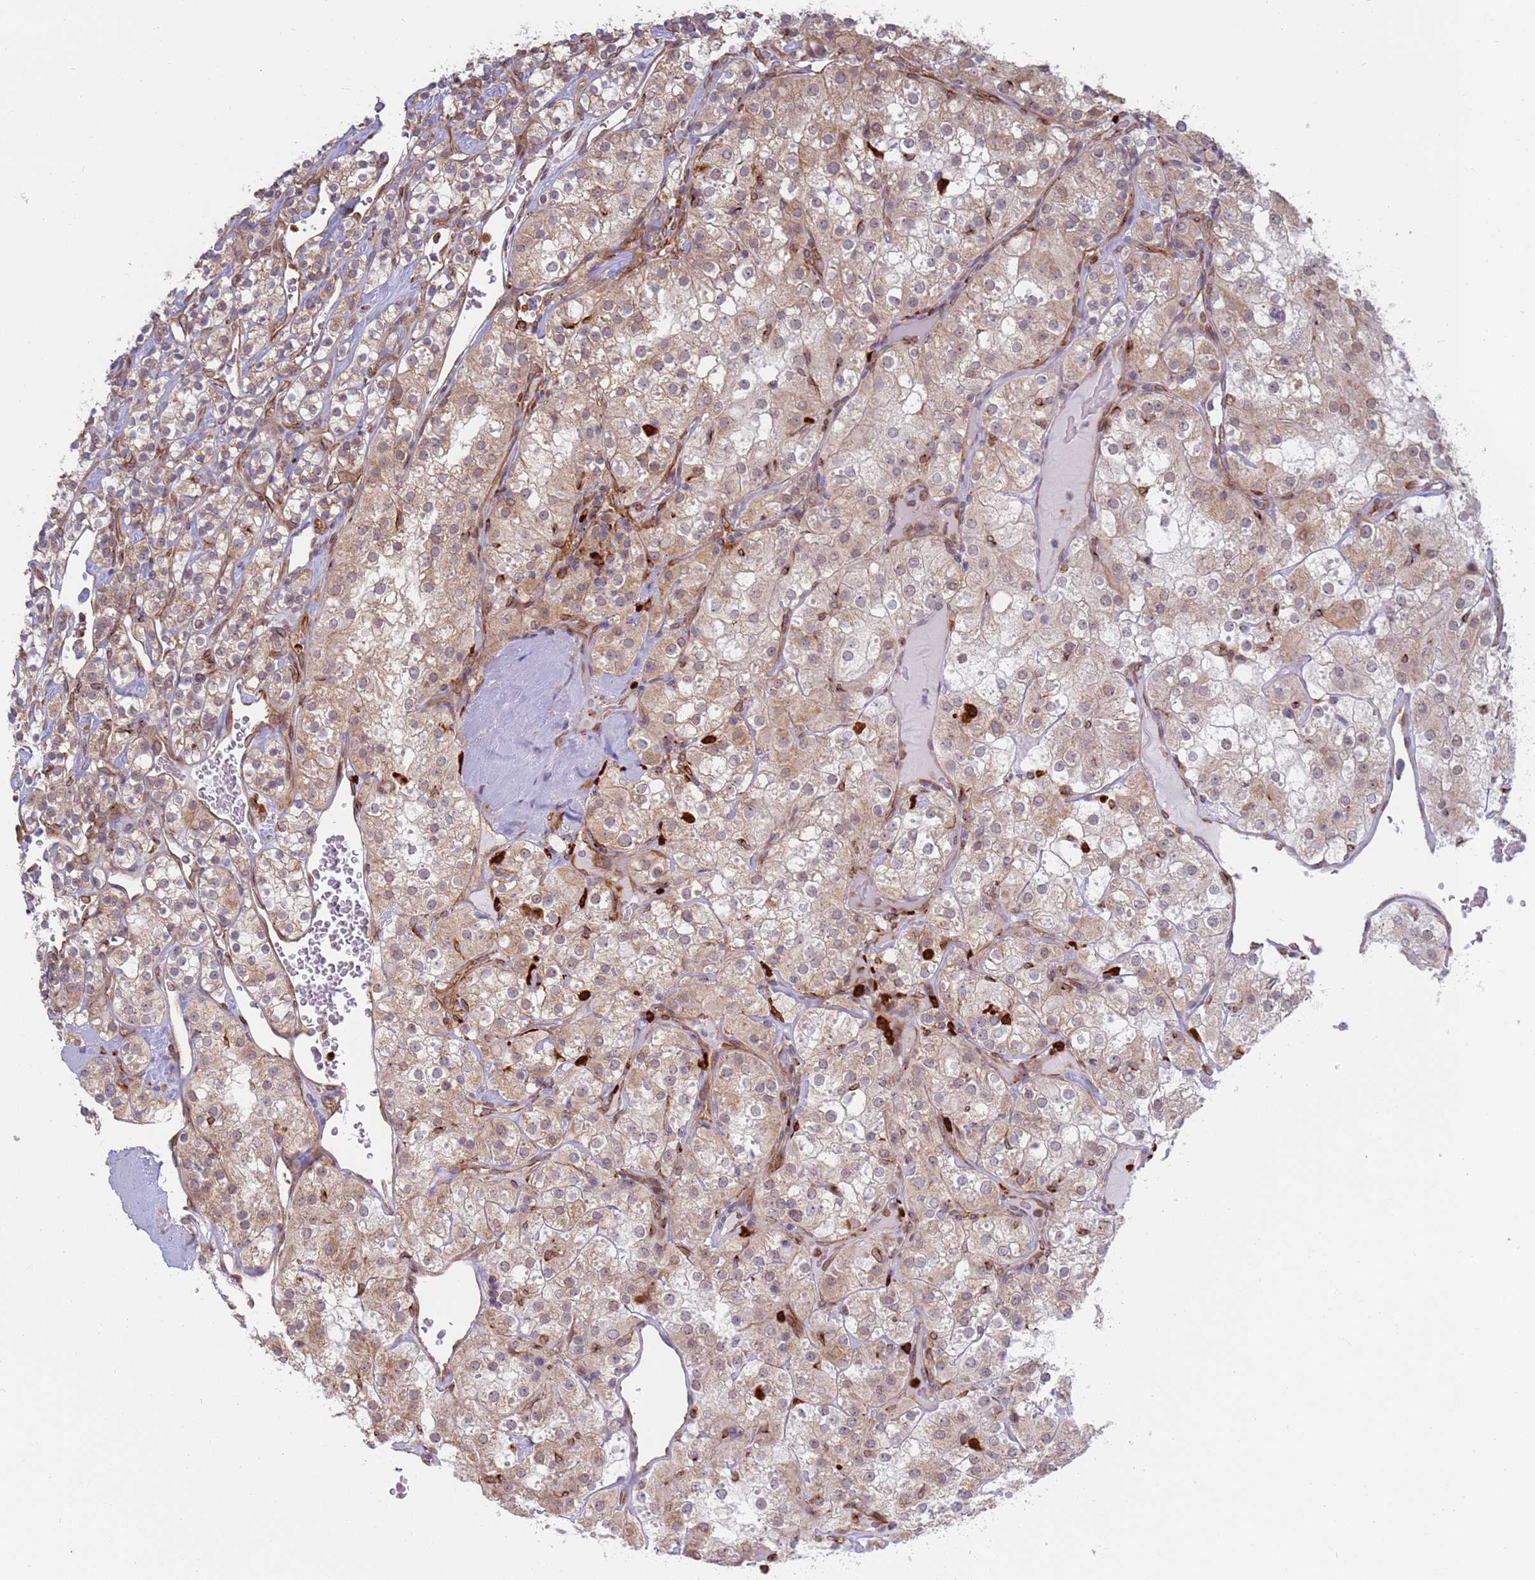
{"staining": {"intensity": "weak", "quantity": ">75%", "location": "cytoplasmic/membranous"}, "tissue": "renal cancer", "cell_type": "Tumor cells", "image_type": "cancer", "snomed": [{"axis": "morphology", "description": "Adenocarcinoma, NOS"}, {"axis": "topography", "description": "Kidney"}], "caption": "Weak cytoplasmic/membranous protein expression is appreciated in about >75% of tumor cells in adenocarcinoma (renal).", "gene": "CEP170", "patient": {"sex": "male", "age": 77}}